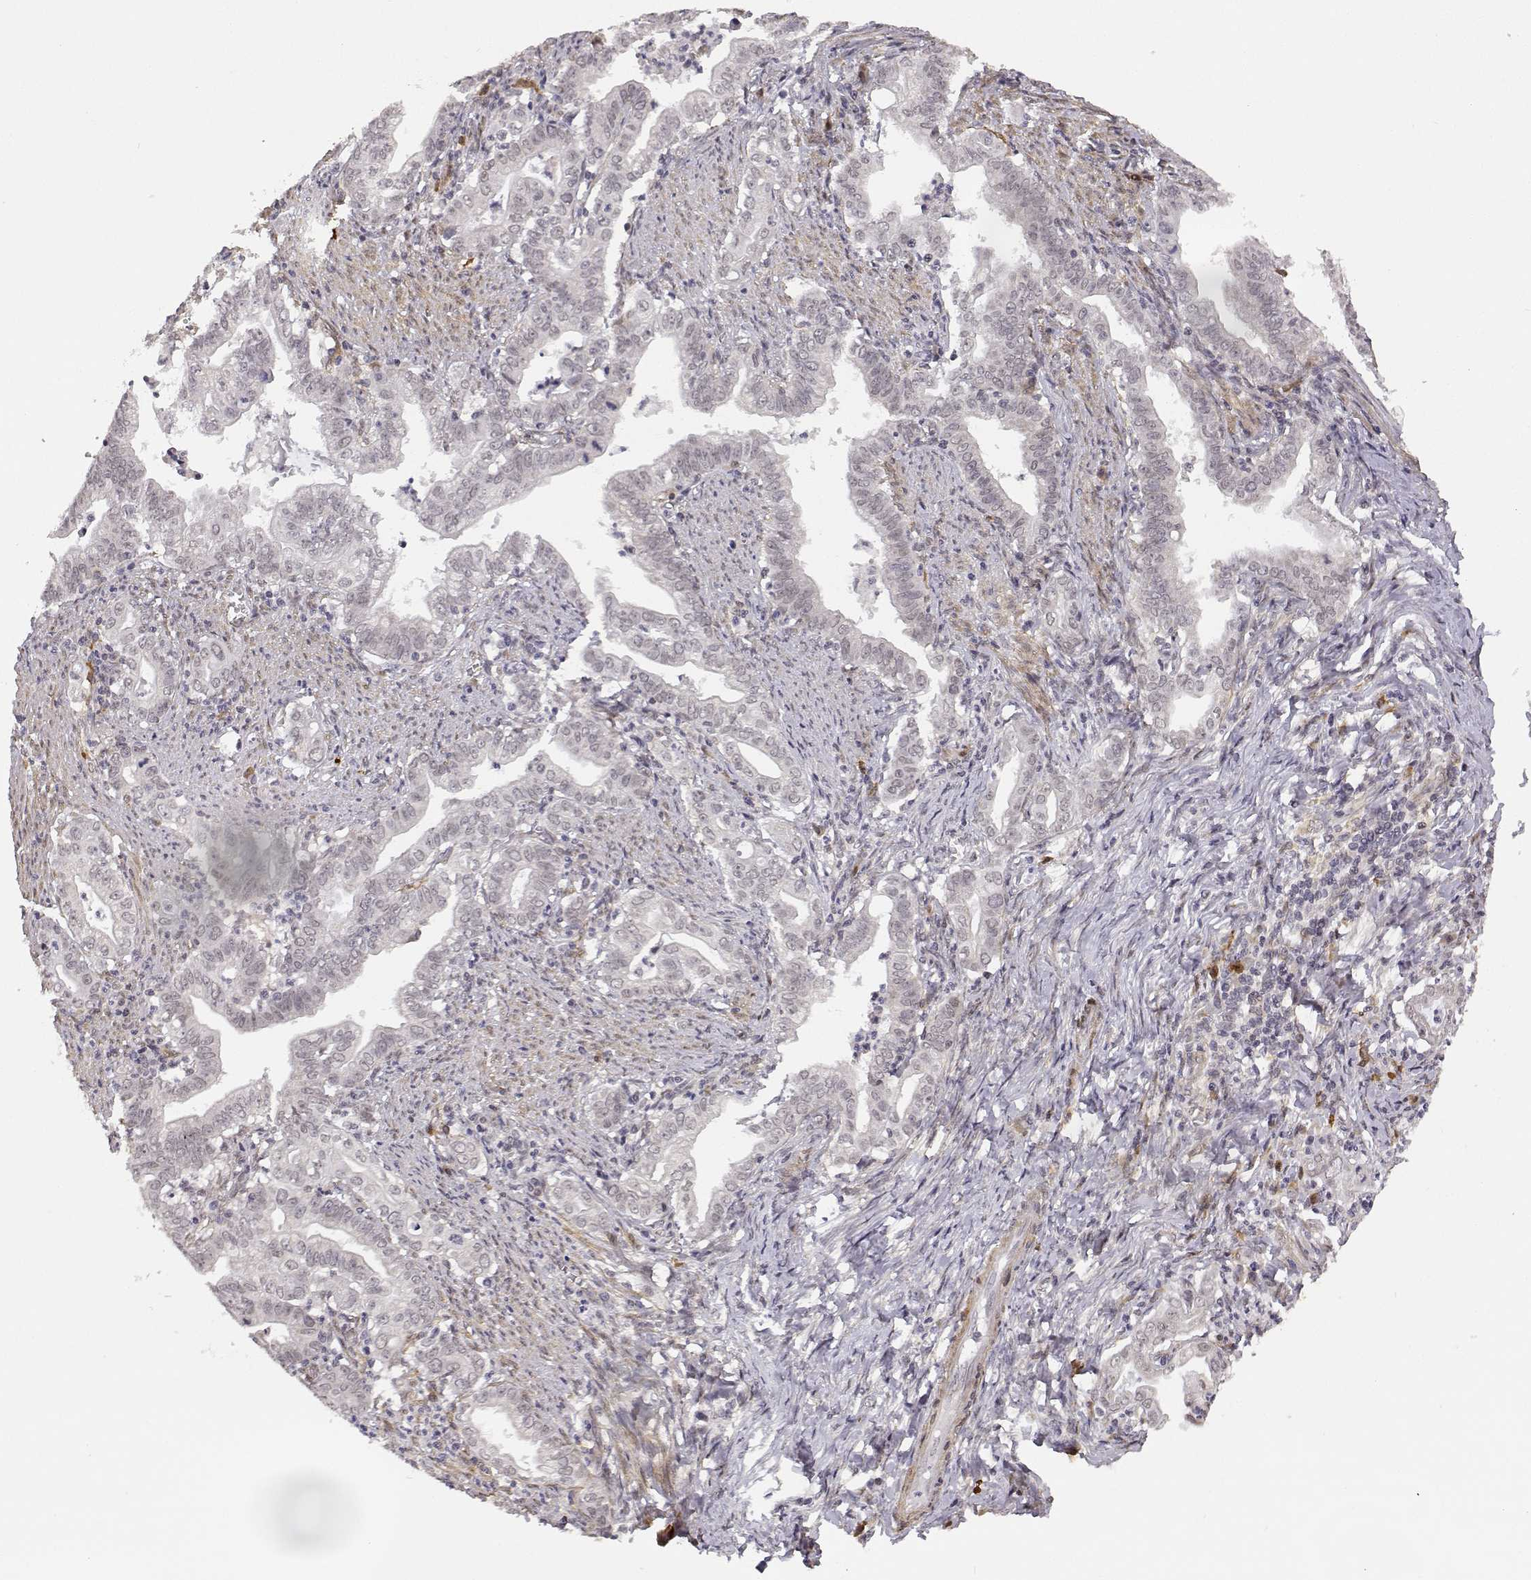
{"staining": {"intensity": "negative", "quantity": "none", "location": "none"}, "tissue": "stomach cancer", "cell_type": "Tumor cells", "image_type": "cancer", "snomed": [{"axis": "morphology", "description": "Adenocarcinoma, NOS"}, {"axis": "topography", "description": "Stomach, upper"}], "caption": "This is a histopathology image of immunohistochemistry staining of adenocarcinoma (stomach), which shows no positivity in tumor cells.", "gene": "PHGDH", "patient": {"sex": "female", "age": 79}}